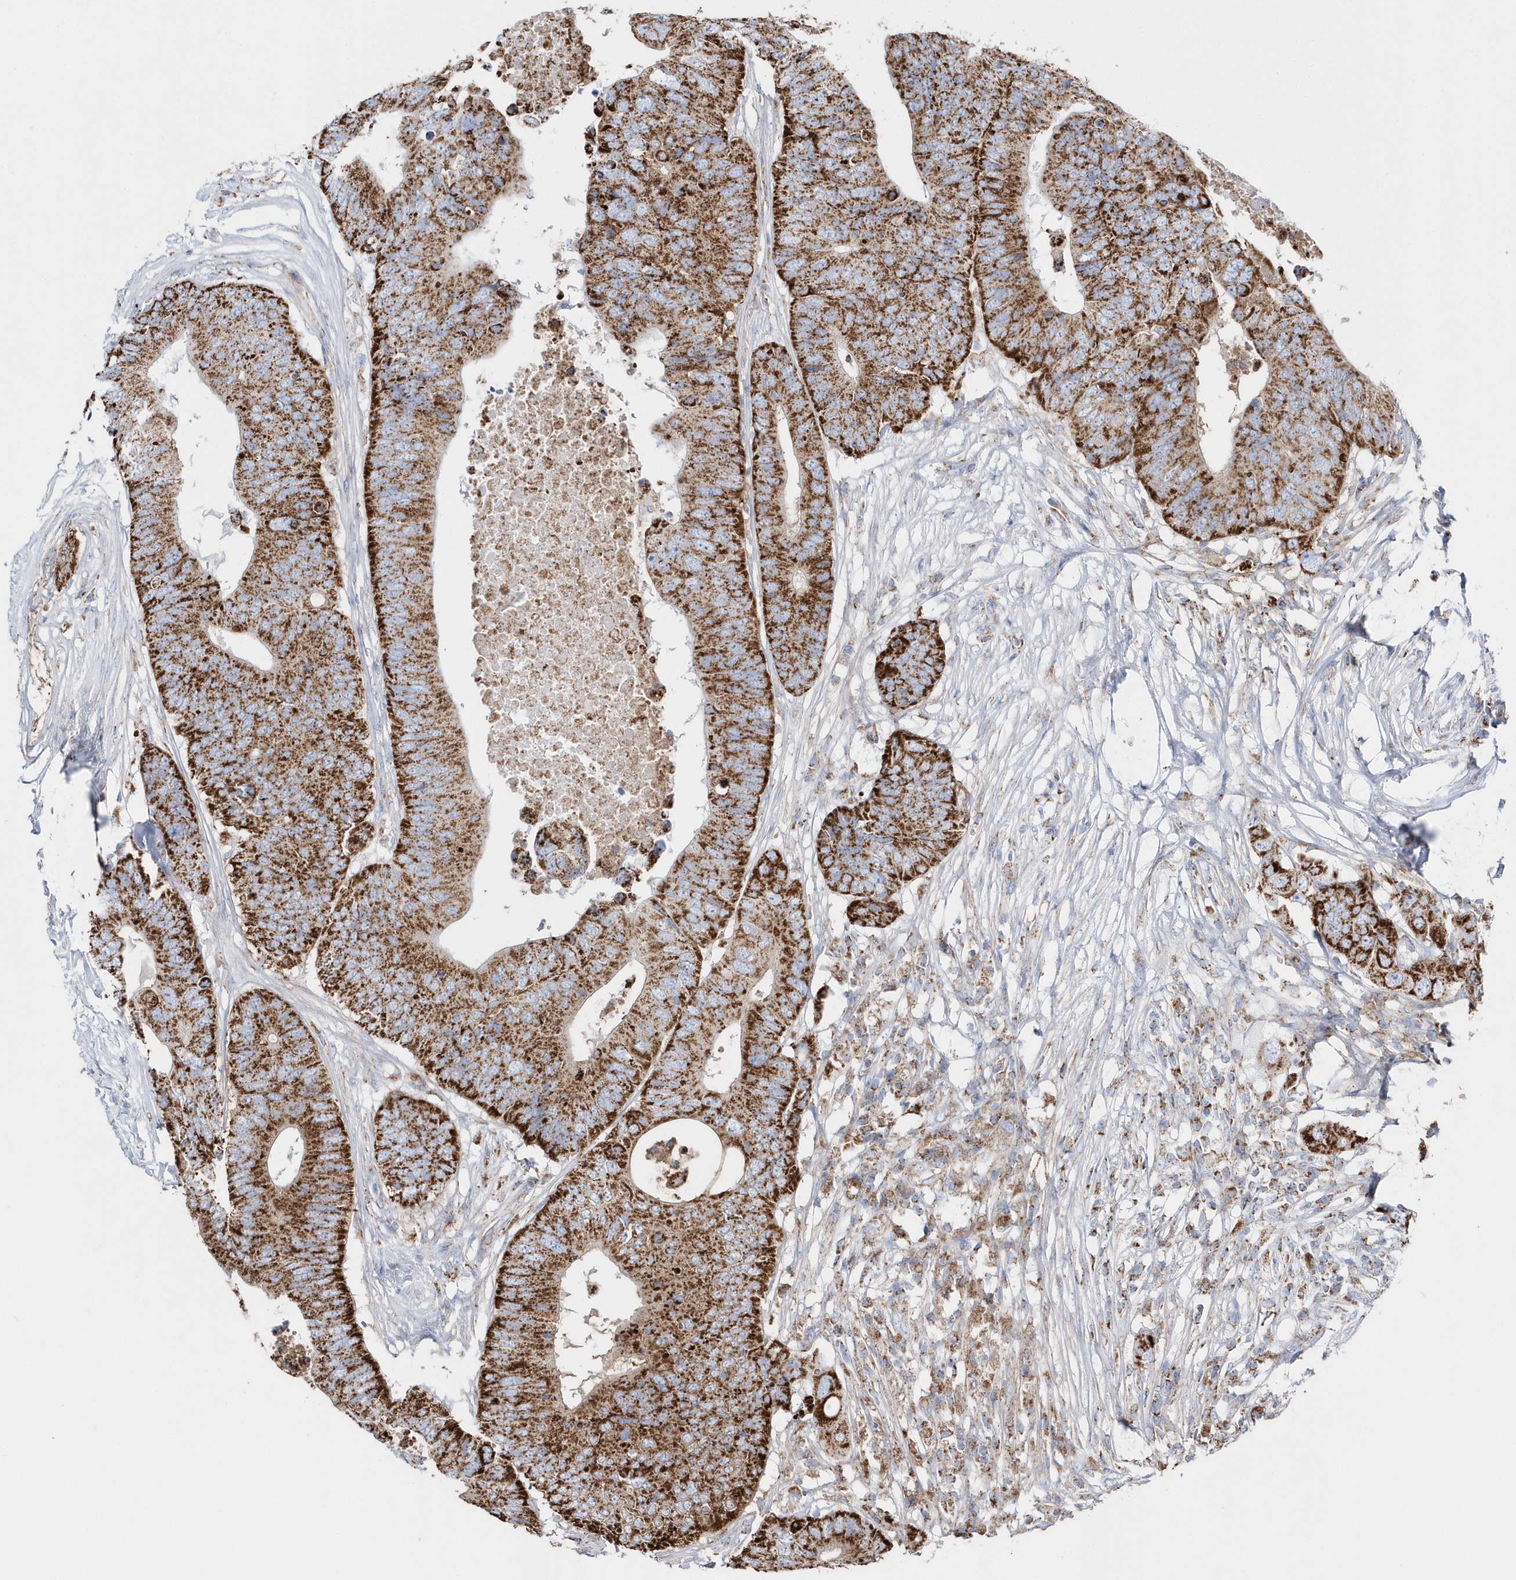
{"staining": {"intensity": "strong", "quantity": ">75%", "location": "cytoplasmic/membranous"}, "tissue": "colorectal cancer", "cell_type": "Tumor cells", "image_type": "cancer", "snomed": [{"axis": "morphology", "description": "Adenocarcinoma, NOS"}, {"axis": "topography", "description": "Colon"}], "caption": "Immunohistochemical staining of colorectal cancer (adenocarcinoma) displays high levels of strong cytoplasmic/membranous protein staining in about >75% of tumor cells.", "gene": "TMCO6", "patient": {"sex": "male", "age": 71}}